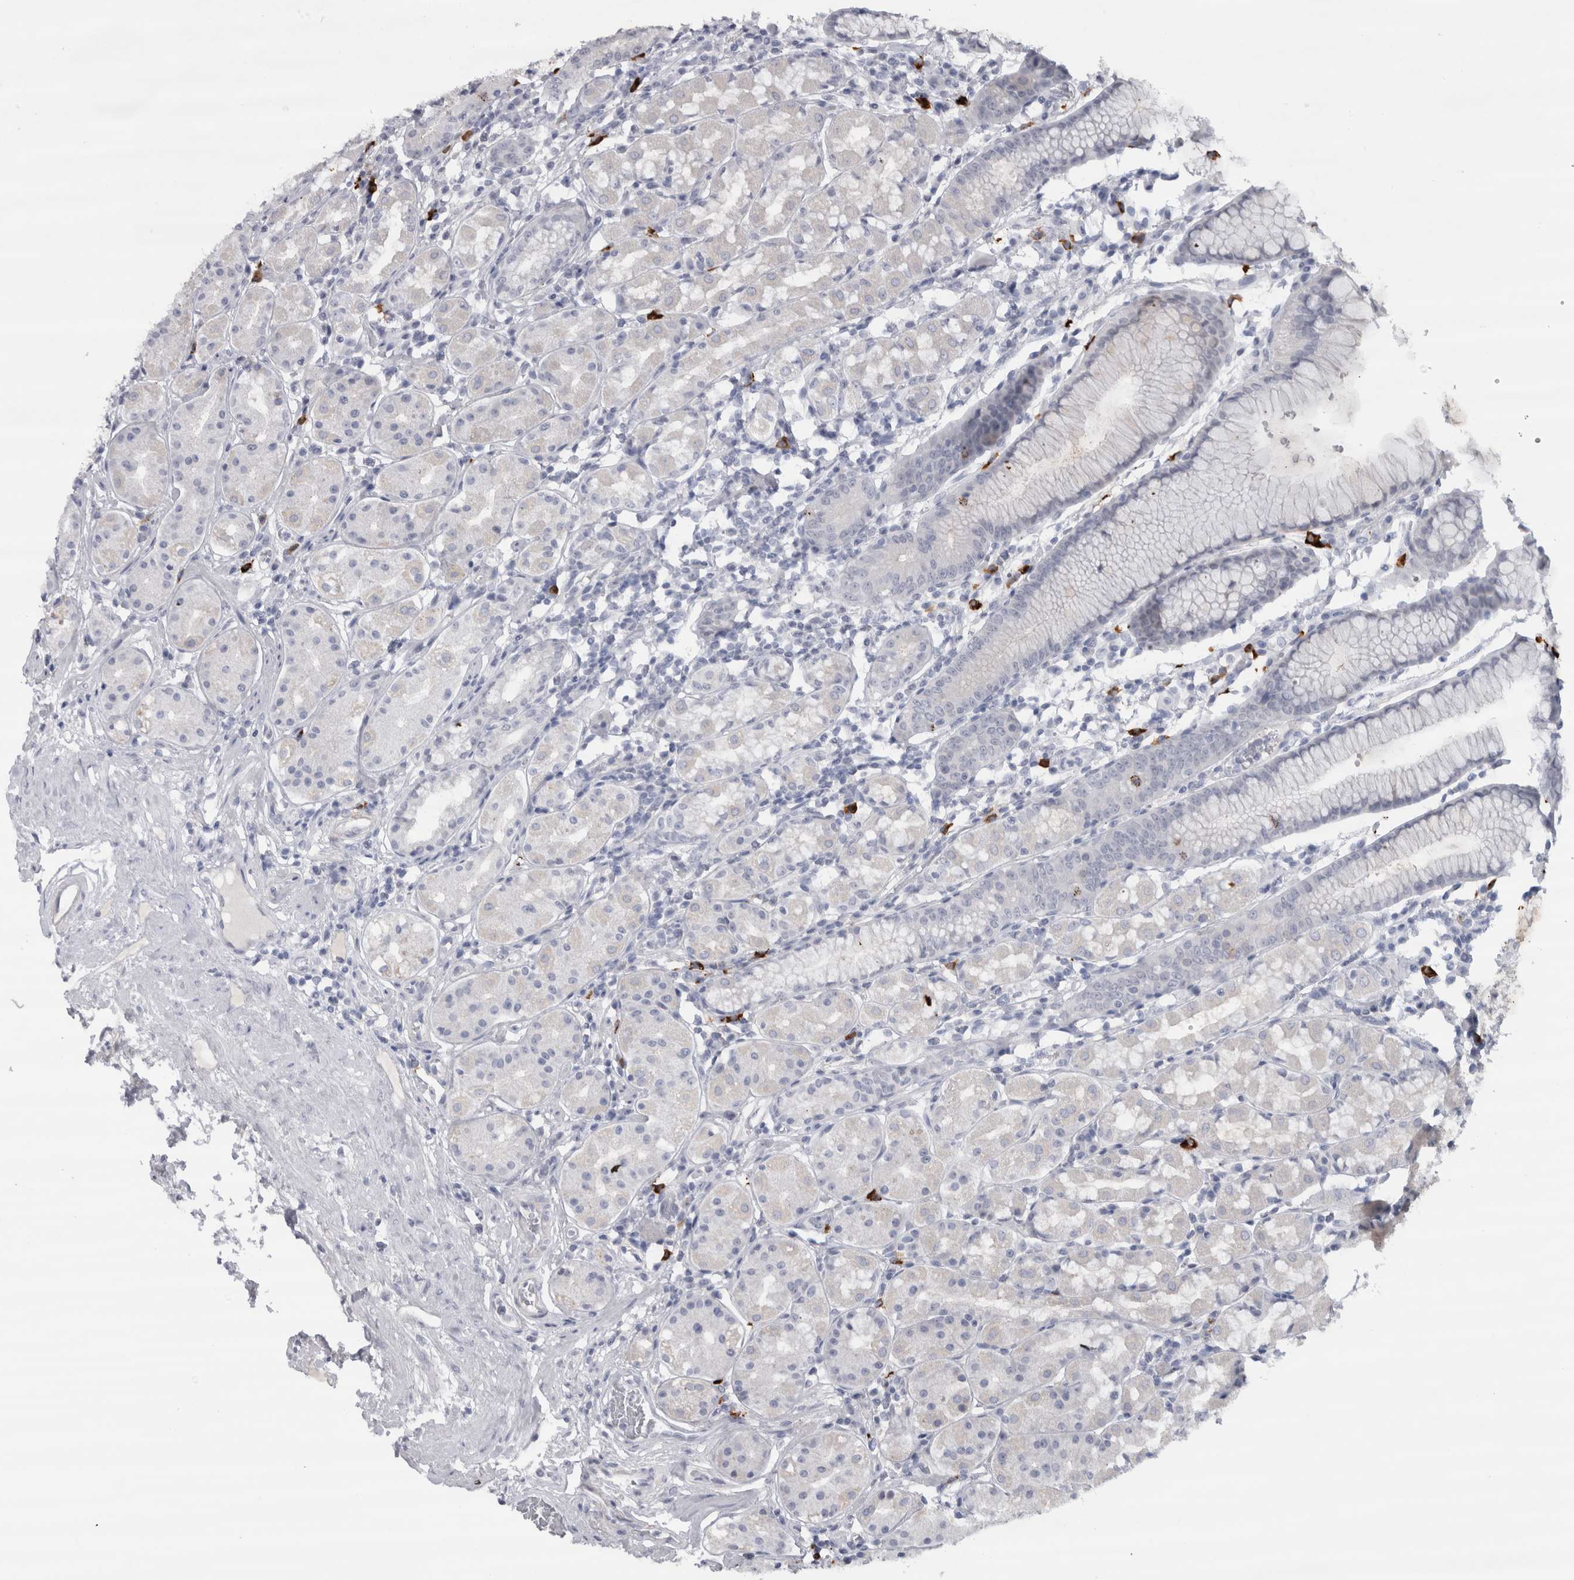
{"staining": {"intensity": "strong", "quantity": "<25%", "location": "cytoplasmic/membranous"}, "tissue": "stomach", "cell_type": "Glandular cells", "image_type": "normal", "snomed": [{"axis": "morphology", "description": "Normal tissue, NOS"}, {"axis": "topography", "description": "Stomach, lower"}], "caption": "Brown immunohistochemical staining in unremarkable human stomach demonstrates strong cytoplasmic/membranous staining in approximately <25% of glandular cells. (brown staining indicates protein expression, while blue staining denotes nuclei).", "gene": "CDH17", "patient": {"sex": "female", "age": 56}}